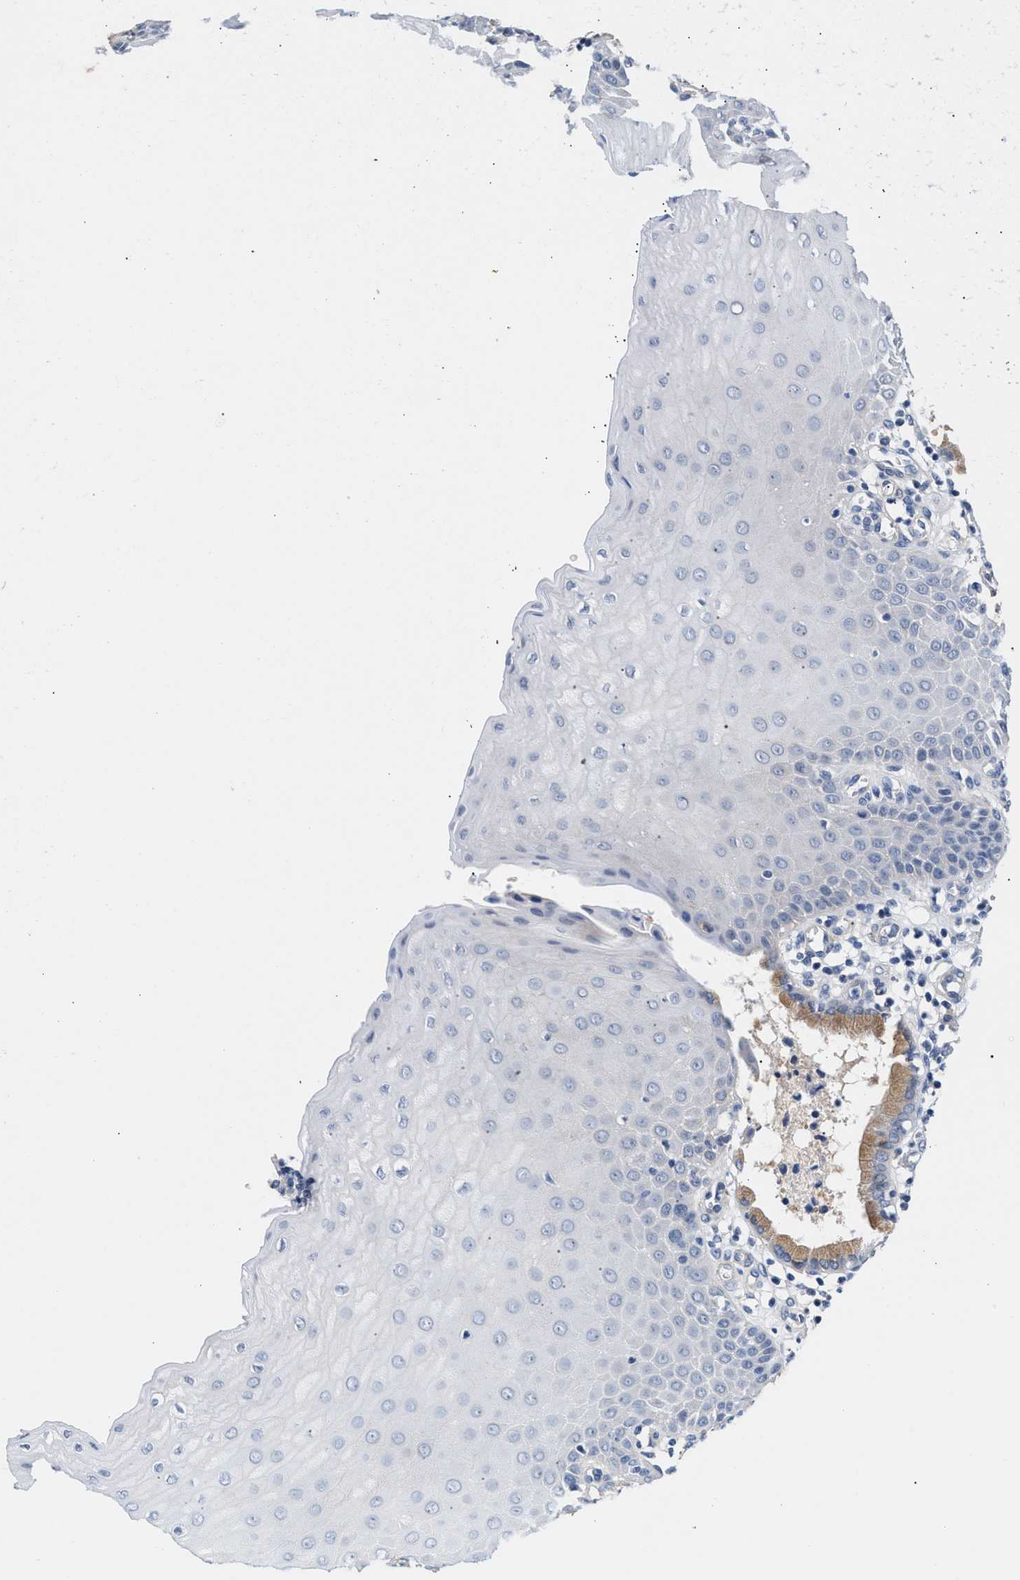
{"staining": {"intensity": "moderate", "quantity": ">75%", "location": "cytoplasmic/membranous"}, "tissue": "cervix", "cell_type": "Glandular cells", "image_type": "normal", "snomed": [{"axis": "morphology", "description": "Normal tissue, NOS"}, {"axis": "topography", "description": "Cervix"}], "caption": "Immunohistochemistry staining of unremarkable cervix, which displays medium levels of moderate cytoplasmic/membranous expression in about >75% of glandular cells indicating moderate cytoplasmic/membranous protein expression. The staining was performed using DAB (brown) for protein detection and nuclei were counterstained in hematoxylin (blue).", "gene": "ACTL7B", "patient": {"sex": "female", "age": 55}}